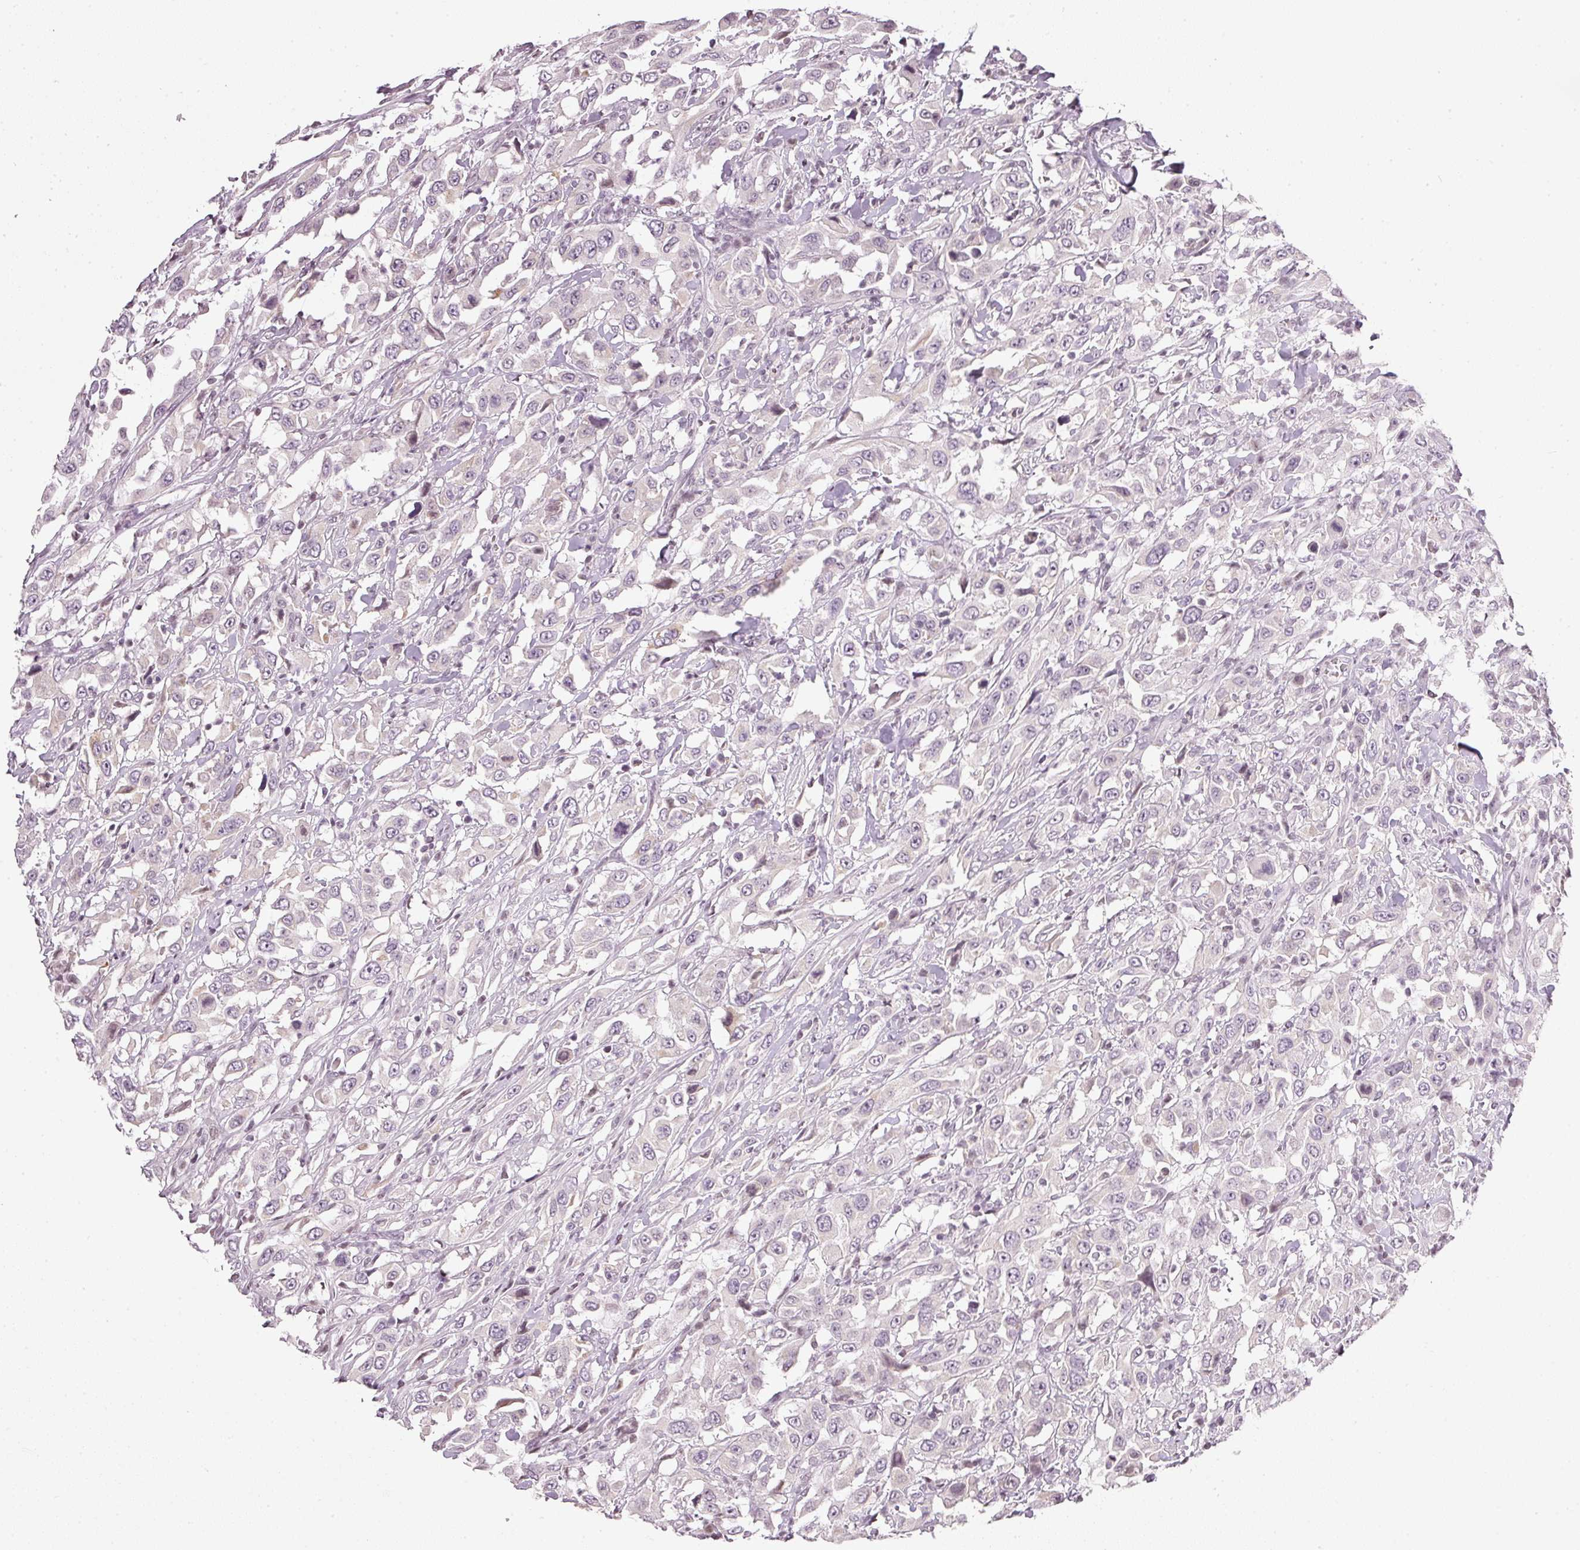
{"staining": {"intensity": "negative", "quantity": "none", "location": "none"}, "tissue": "urothelial cancer", "cell_type": "Tumor cells", "image_type": "cancer", "snomed": [{"axis": "morphology", "description": "Urothelial carcinoma, High grade"}, {"axis": "topography", "description": "Urinary bladder"}], "caption": "Immunohistochemistry (IHC) micrograph of neoplastic tissue: human urothelial cancer stained with DAB (3,3'-diaminobenzidine) reveals no significant protein expression in tumor cells. (DAB (3,3'-diaminobenzidine) immunohistochemistry (IHC), high magnification).", "gene": "NRDE2", "patient": {"sex": "male", "age": 61}}